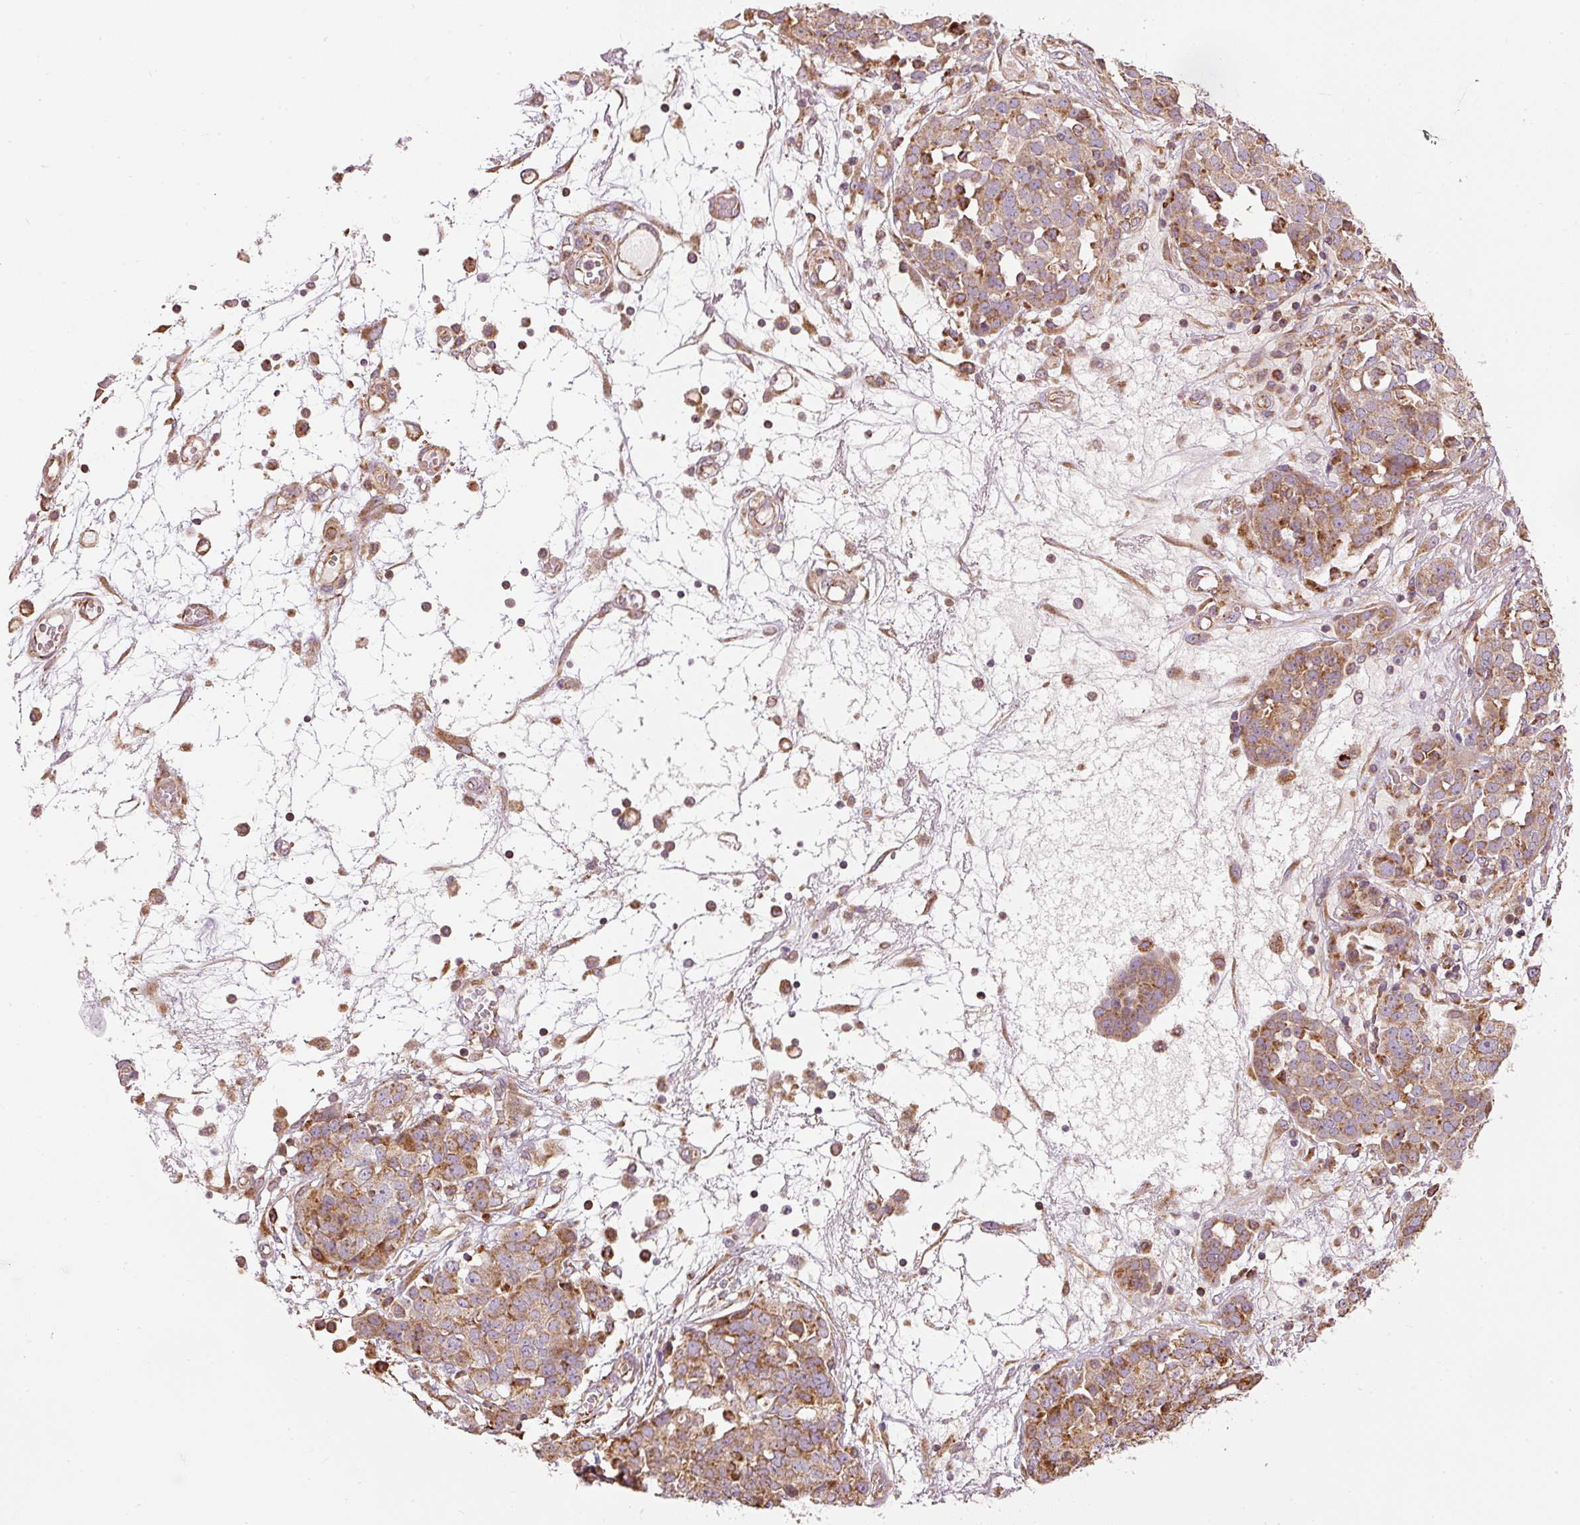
{"staining": {"intensity": "moderate", "quantity": ">75%", "location": "cytoplasmic/membranous"}, "tissue": "ovarian cancer", "cell_type": "Tumor cells", "image_type": "cancer", "snomed": [{"axis": "morphology", "description": "Cystadenocarcinoma, serous, NOS"}, {"axis": "topography", "description": "Soft tissue"}, {"axis": "topography", "description": "Ovary"}], "caption": "Protein analysis of ovarian cancer (serous cystadenocarcinoma) tissue displays moderate cytoplasmic/membranous positivity in approximately >75% of tumor cells.", "gene": "MTHFD1L", "patient": {"sex": "female", "age": 57}}